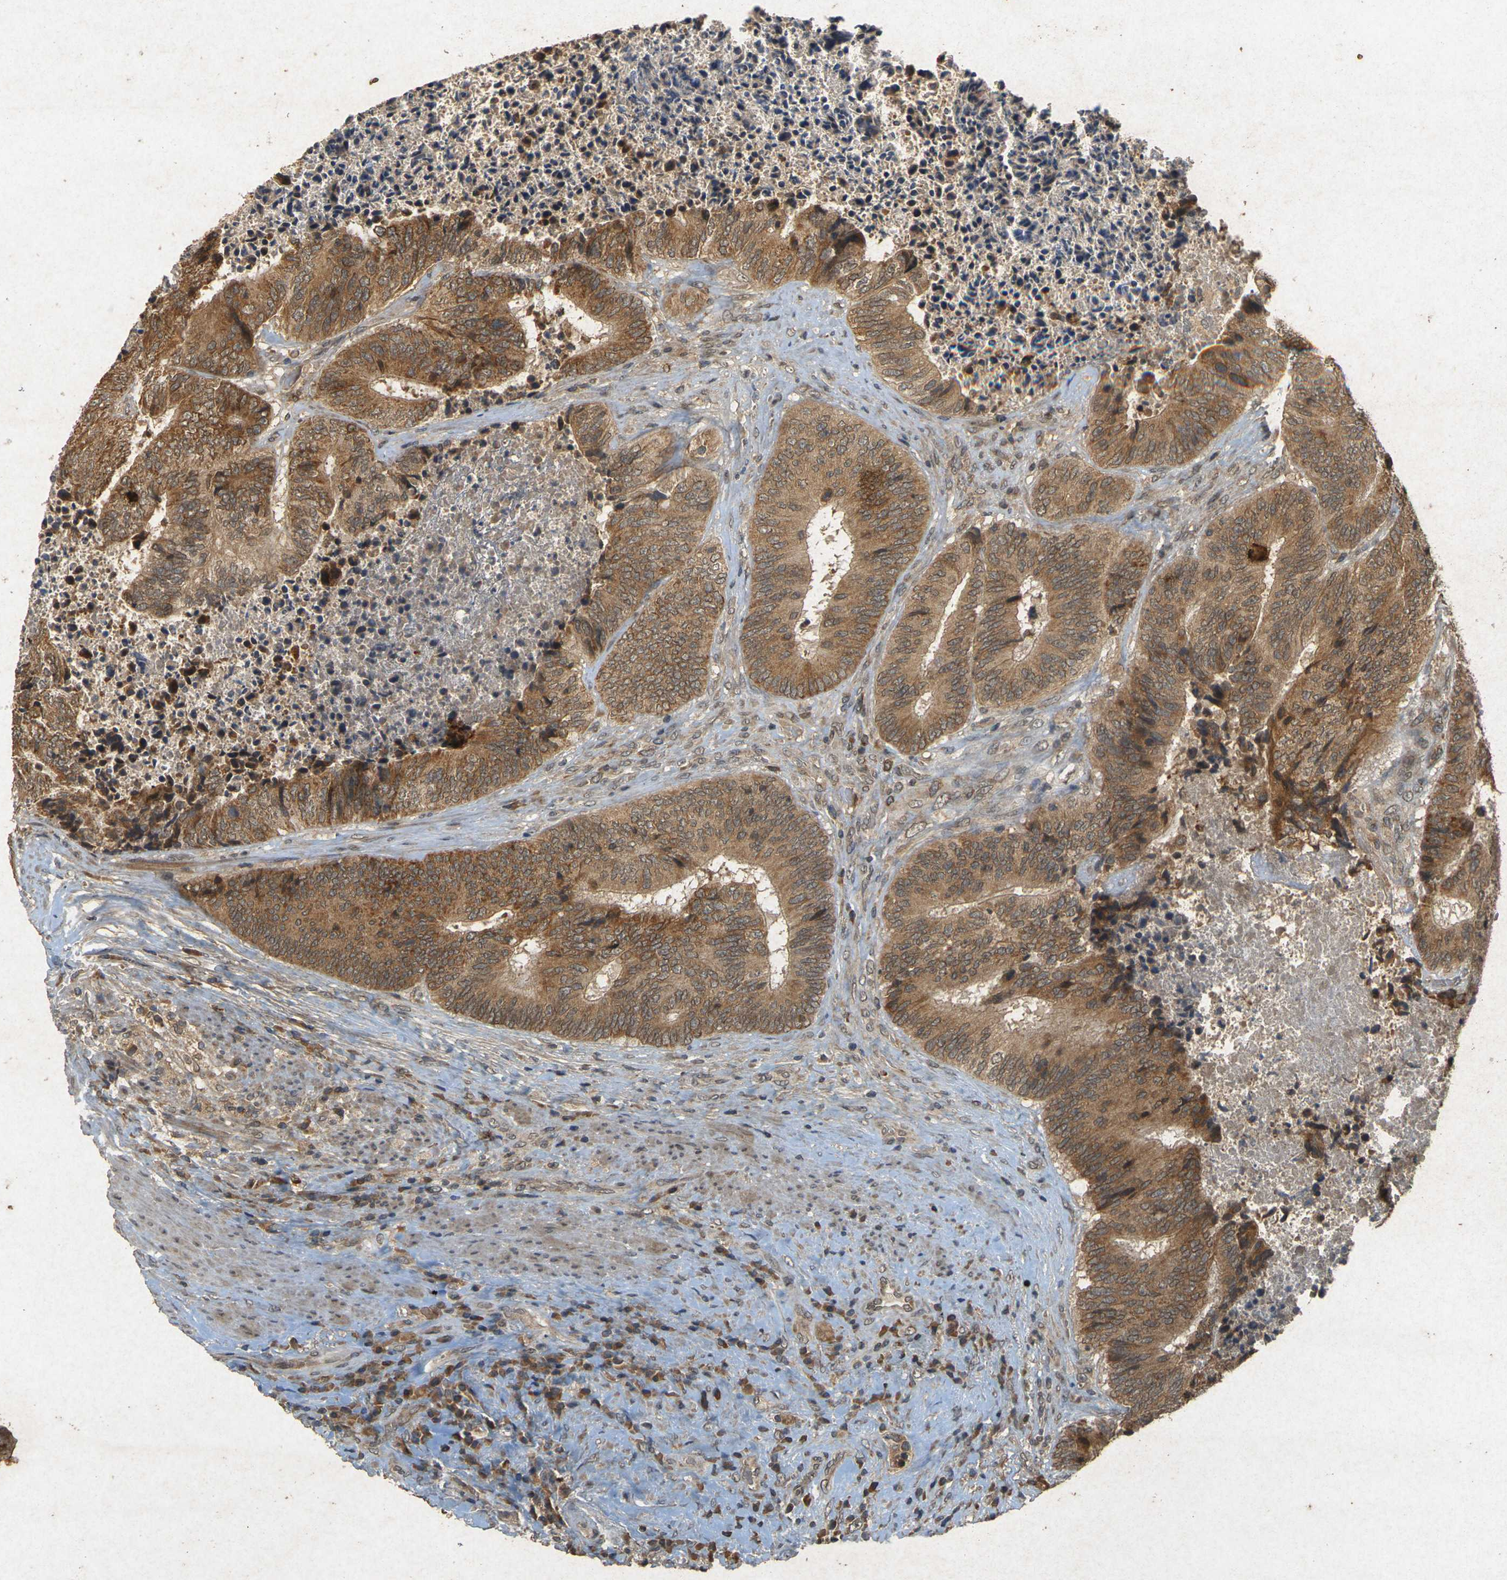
{"staining": {"intensity": "moderate", "quantity": ">75%", "location": "cytoplasmic/membranous"}, "tissue": "colorectal cancer", "cell_type": "Tumor cells", "image_type": "cancer", "snomed": [{"axis": "morphology", "description": "Adenocarcinoma, NOS"}, {"axis": "topography", "description": "Rectum"}], "caption": "The photomicrograph displays a brown stain indicating the presence of a protein in the cytoplasmic/membranous of tumor cells in colorectal adenocarcinoma.", "gene": "ERN1", "patient": {"sex": "male", "age": 72}}